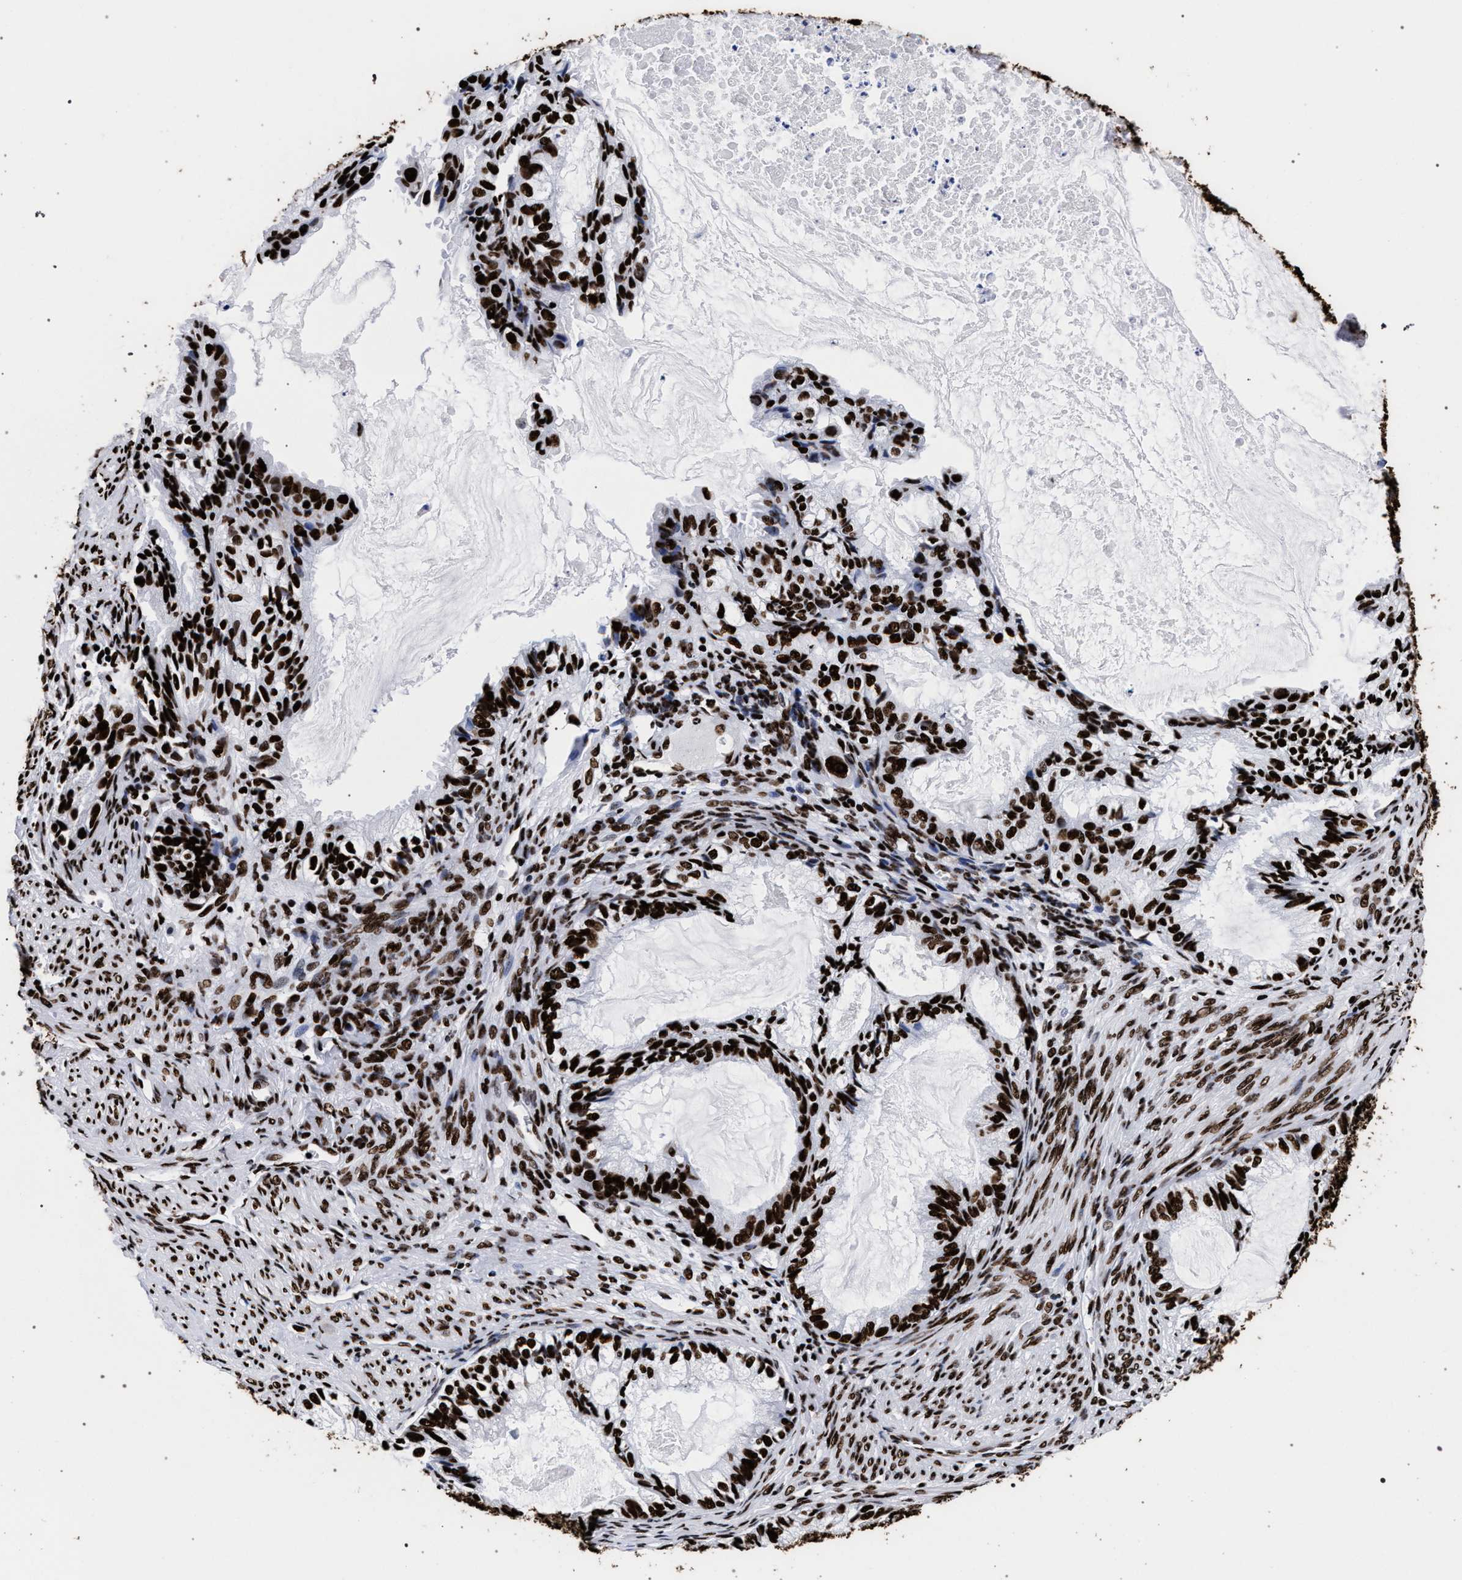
{"staining": {"intensity": "strong", "quantity": ">75%", "location": "nuclear"}, "tissue": "cervical cancer", "cell_type": "Tumor cells", "image_type": "cancer", "snomed": [{"axis": "morphology", "description": "Normal tissue, NOS"}, {"axis": "morphology", "description": "Adenocarcinoma, NOS"}, {"axis": "topography", "description": "Cervix"}, {"axis": "topography", "description": "Endometrium"}], "caption": "A histopathology image of cervical cancer stained for a protein reveals strong nuclear brown staining in tumor cells.", "gene": "HNRNPA1", "patient": {"sex": "female", "age": 86}}